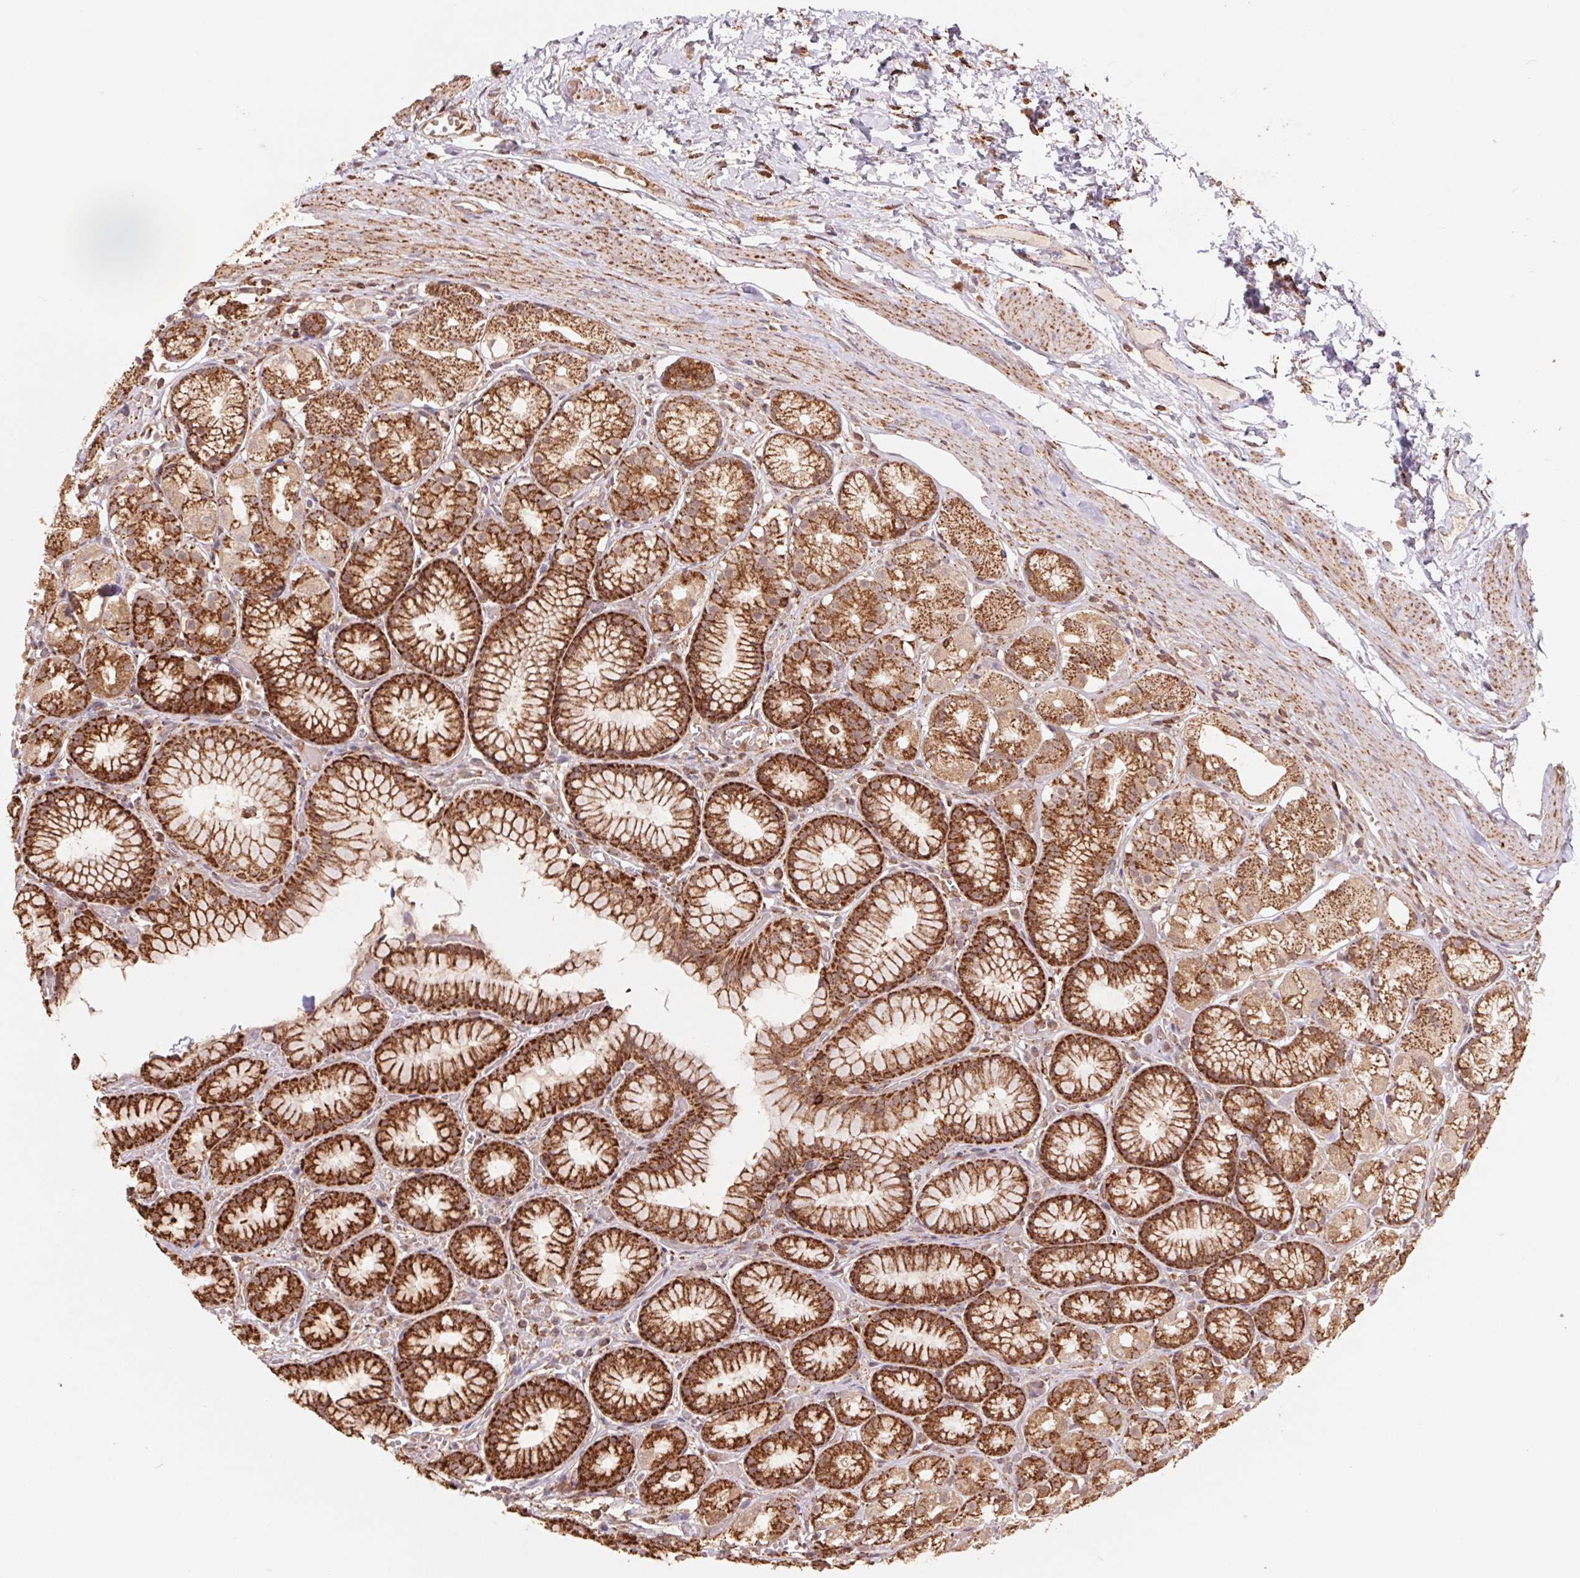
{"staining": {"intensity": "strong", "quantity": ">75%", "location": "cytoplasmic/membranous"}, "tissue": "stomach", "cell_type": "Glandular cells", "image_type": "normal", "snomed": [{"axis": "morphology", "description": "Normal tissue, NOS"}, {"axis": "topography", "description": "Stomach"}], "caption": "Stomach stained with a brown dye demonstrates strong cytoplasmic/membranous positive positivity in approximately >75% of glandular cells.", "gene": "URM1", "patient": {"sex": "male", "age": 70}}